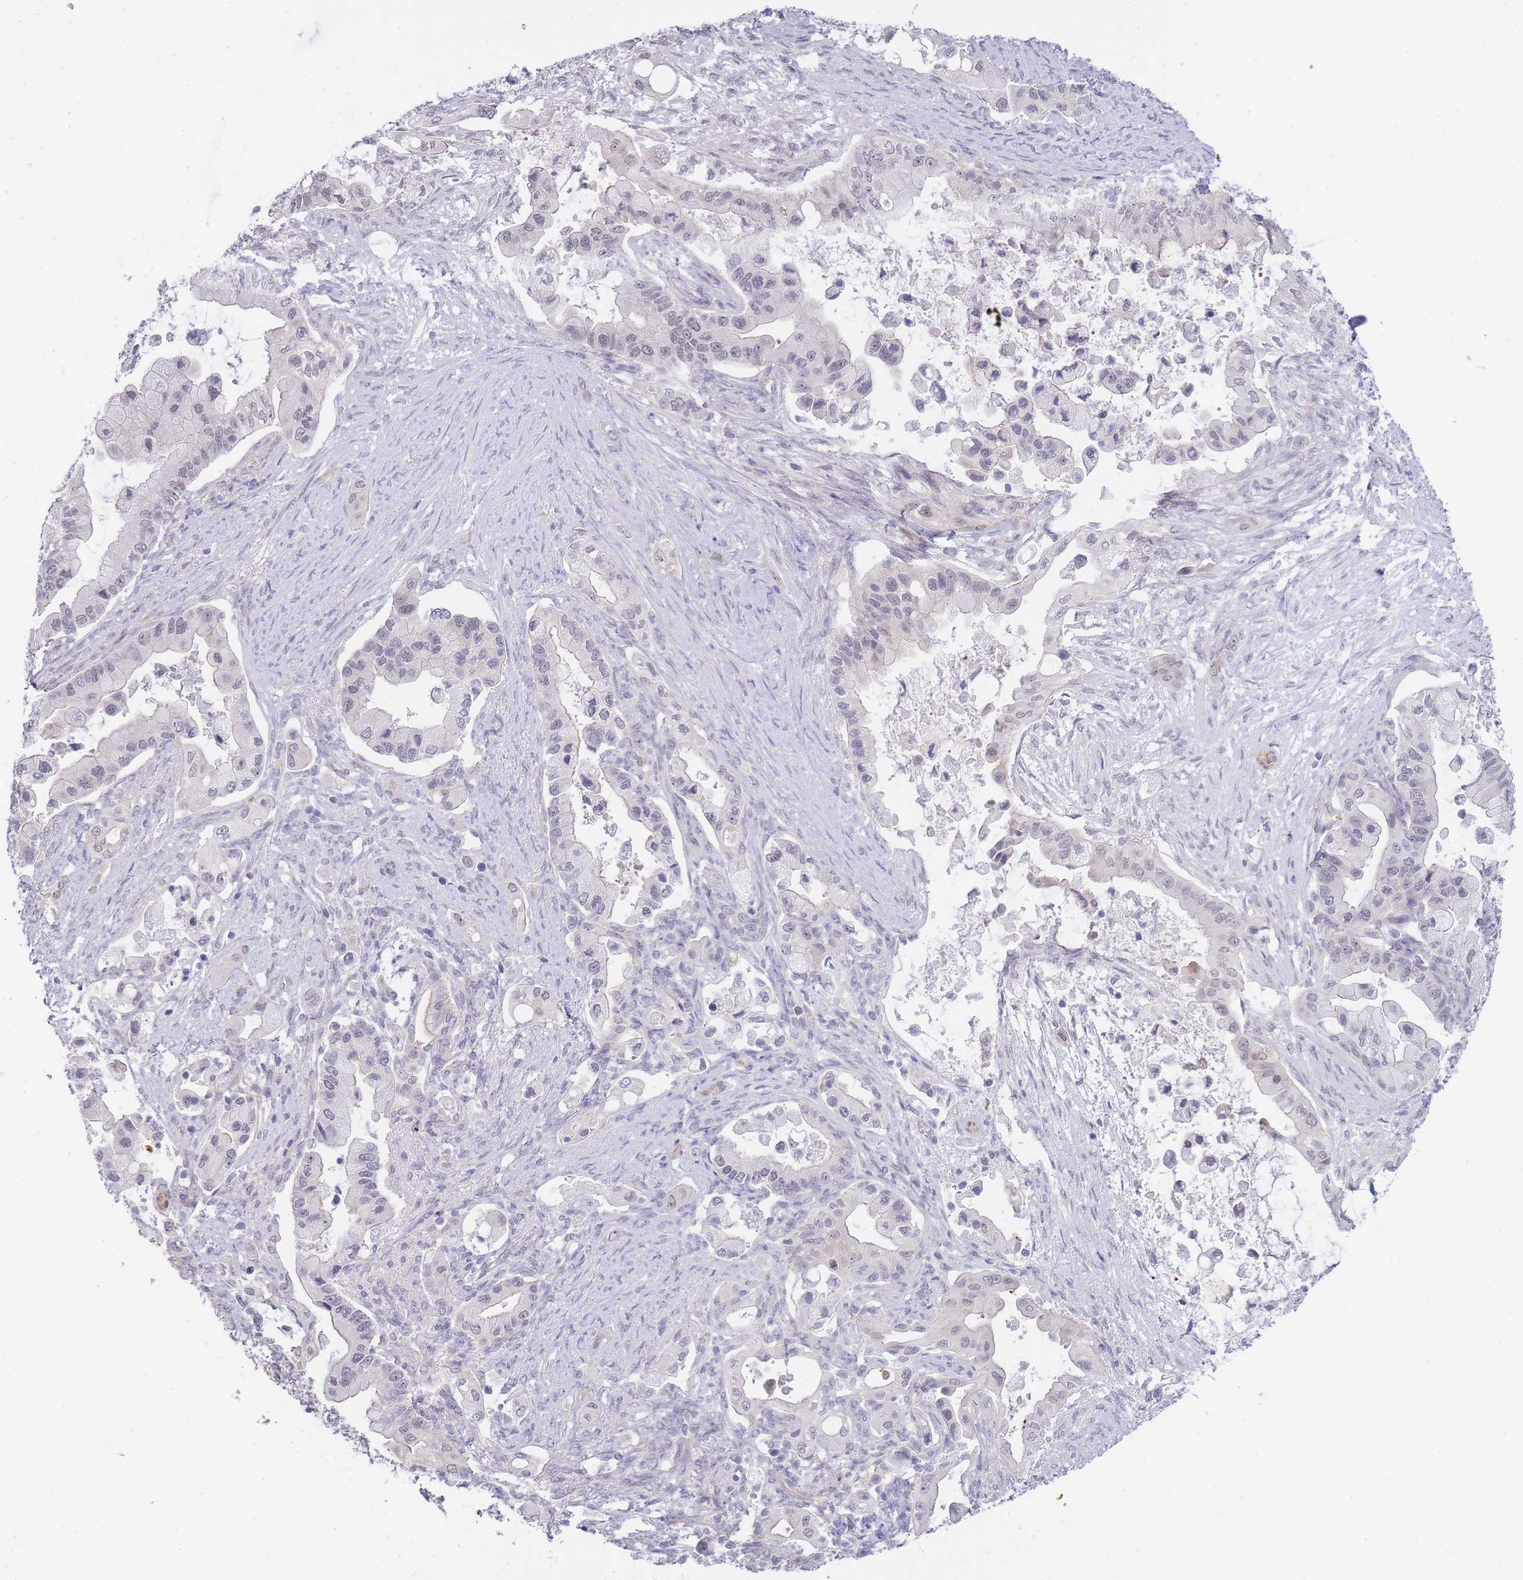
{"staining": {"intensity": "negative", "quantity": "none", "location": "none"}, "tissue": "pancreatic cancer", "cell_type": "Tumor cells", "image_type": "cancer", "snomed": [{"axis": "morphology", "description": "Adenocarcinoma, NOS"}, {"axis": "topography", "description": "Pancreas"}], "caption": "Tumor cells are negative for protein expression in human pancreatic cancer (adenocarcinoma).", "gene": "C19orf25", "patient": {"sex": "male", "age": 57}}